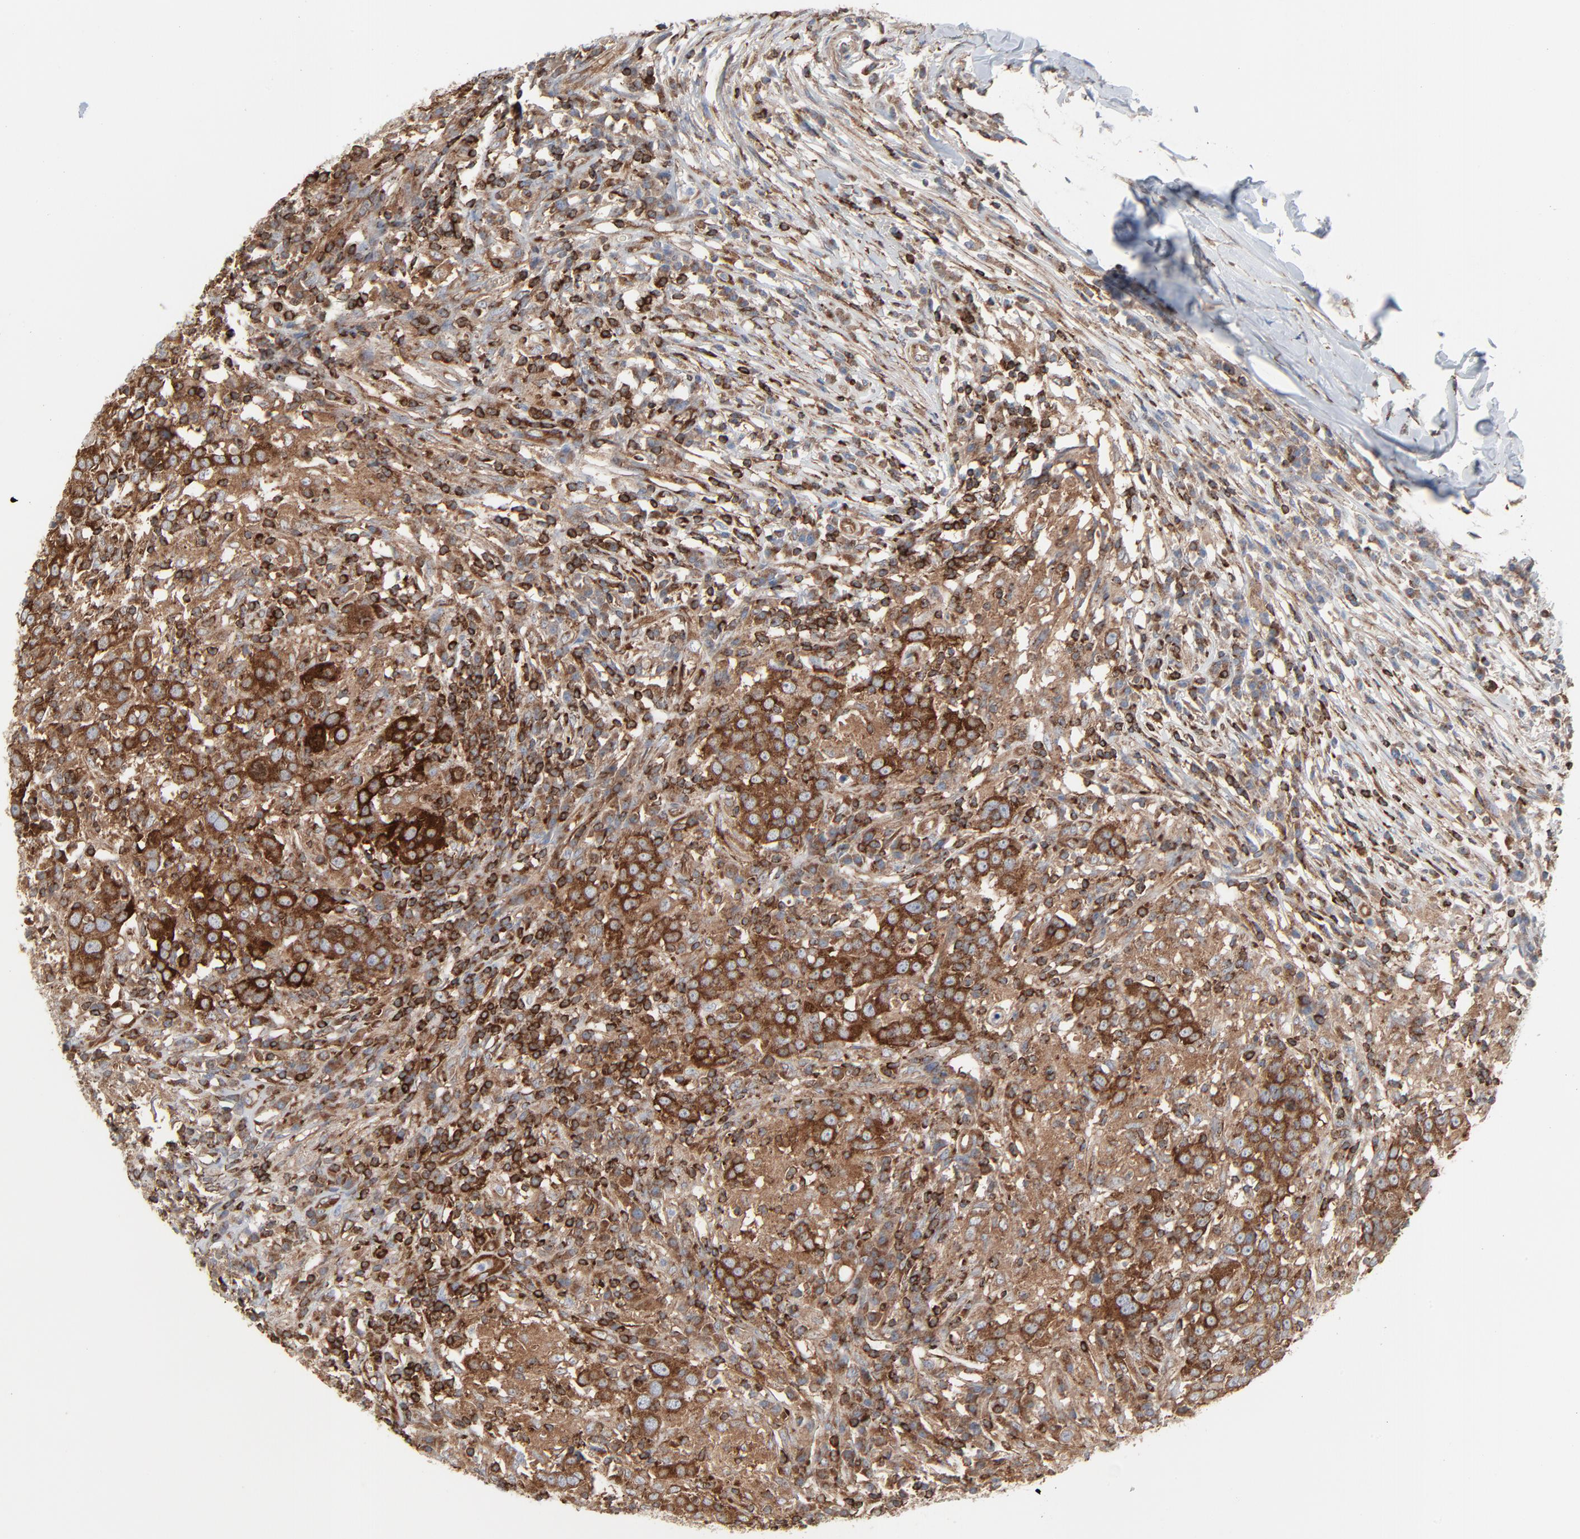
{"staining": {"intensity": "strong", "quantity": ">75%", "location": "cytoplasmic/membranous"}, "tissue": "head and neck cancer", "cell_type": "Tumor cells", "image_type": "cancer", "snomed": [{"axis": "morphology", "description": "Adenocarcinoma, NOS"}, {"axis": "topography", "description": "Salivary gland"}, {"axis": "topography", "description": "Head-Neck"}], "caption": "Head and neck cancer was stained to show a protein in brown. There is high levels of strong cytoplasmic/membranous staining in about >75% of tumor cells. The staining is performed using DAB brown chromogen to label protein expression. The nuclei are counter-stained blue using hematoxylin.", "gene": "OPTN", "patient": {"sex": "female", "age": 65}}